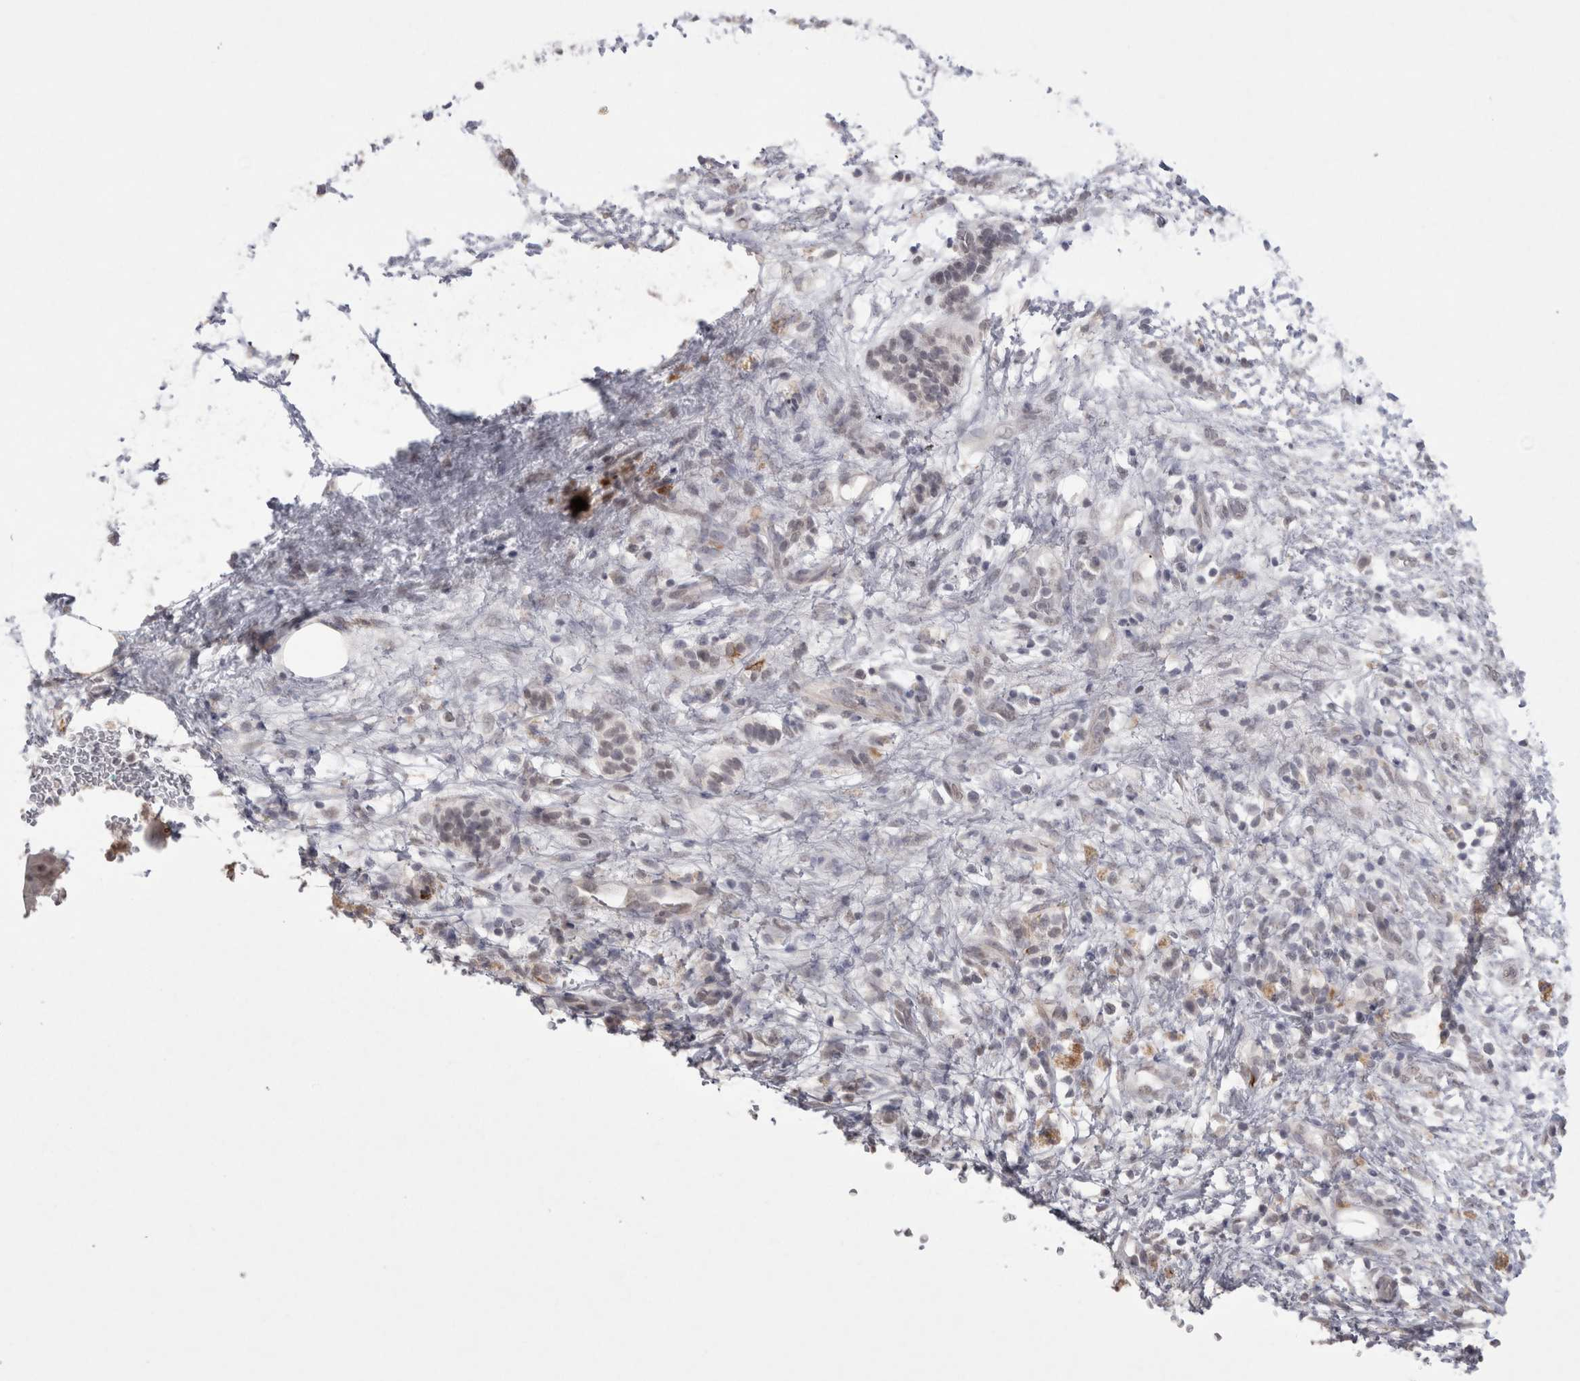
{"staining": {"intensity": "weak", "quantity": "<25%", "location": "nuclear"}, "tissue": "pancreatic cancer", "cell_type": "Tumor cells", "image_type": "cancer", "snomed": [{"axis": "morphology", "description": "Adenocarcinoma, NOS"}, {"axis": "topography", "description": "Pancreas"}], "caption": "High magnification brightfield microscopy of adenocarcinoma (pancreatic) stained with DAB (brown) and counterstained with hematoxylin (blue): tumor cells show no significant positivity. (DAB (3,3'-diaminobenzidine) IHC visualized using brightfield microscopy, high magnification).", "gene": "DDX4", "patient": {"sex": "female", "age": 78}}